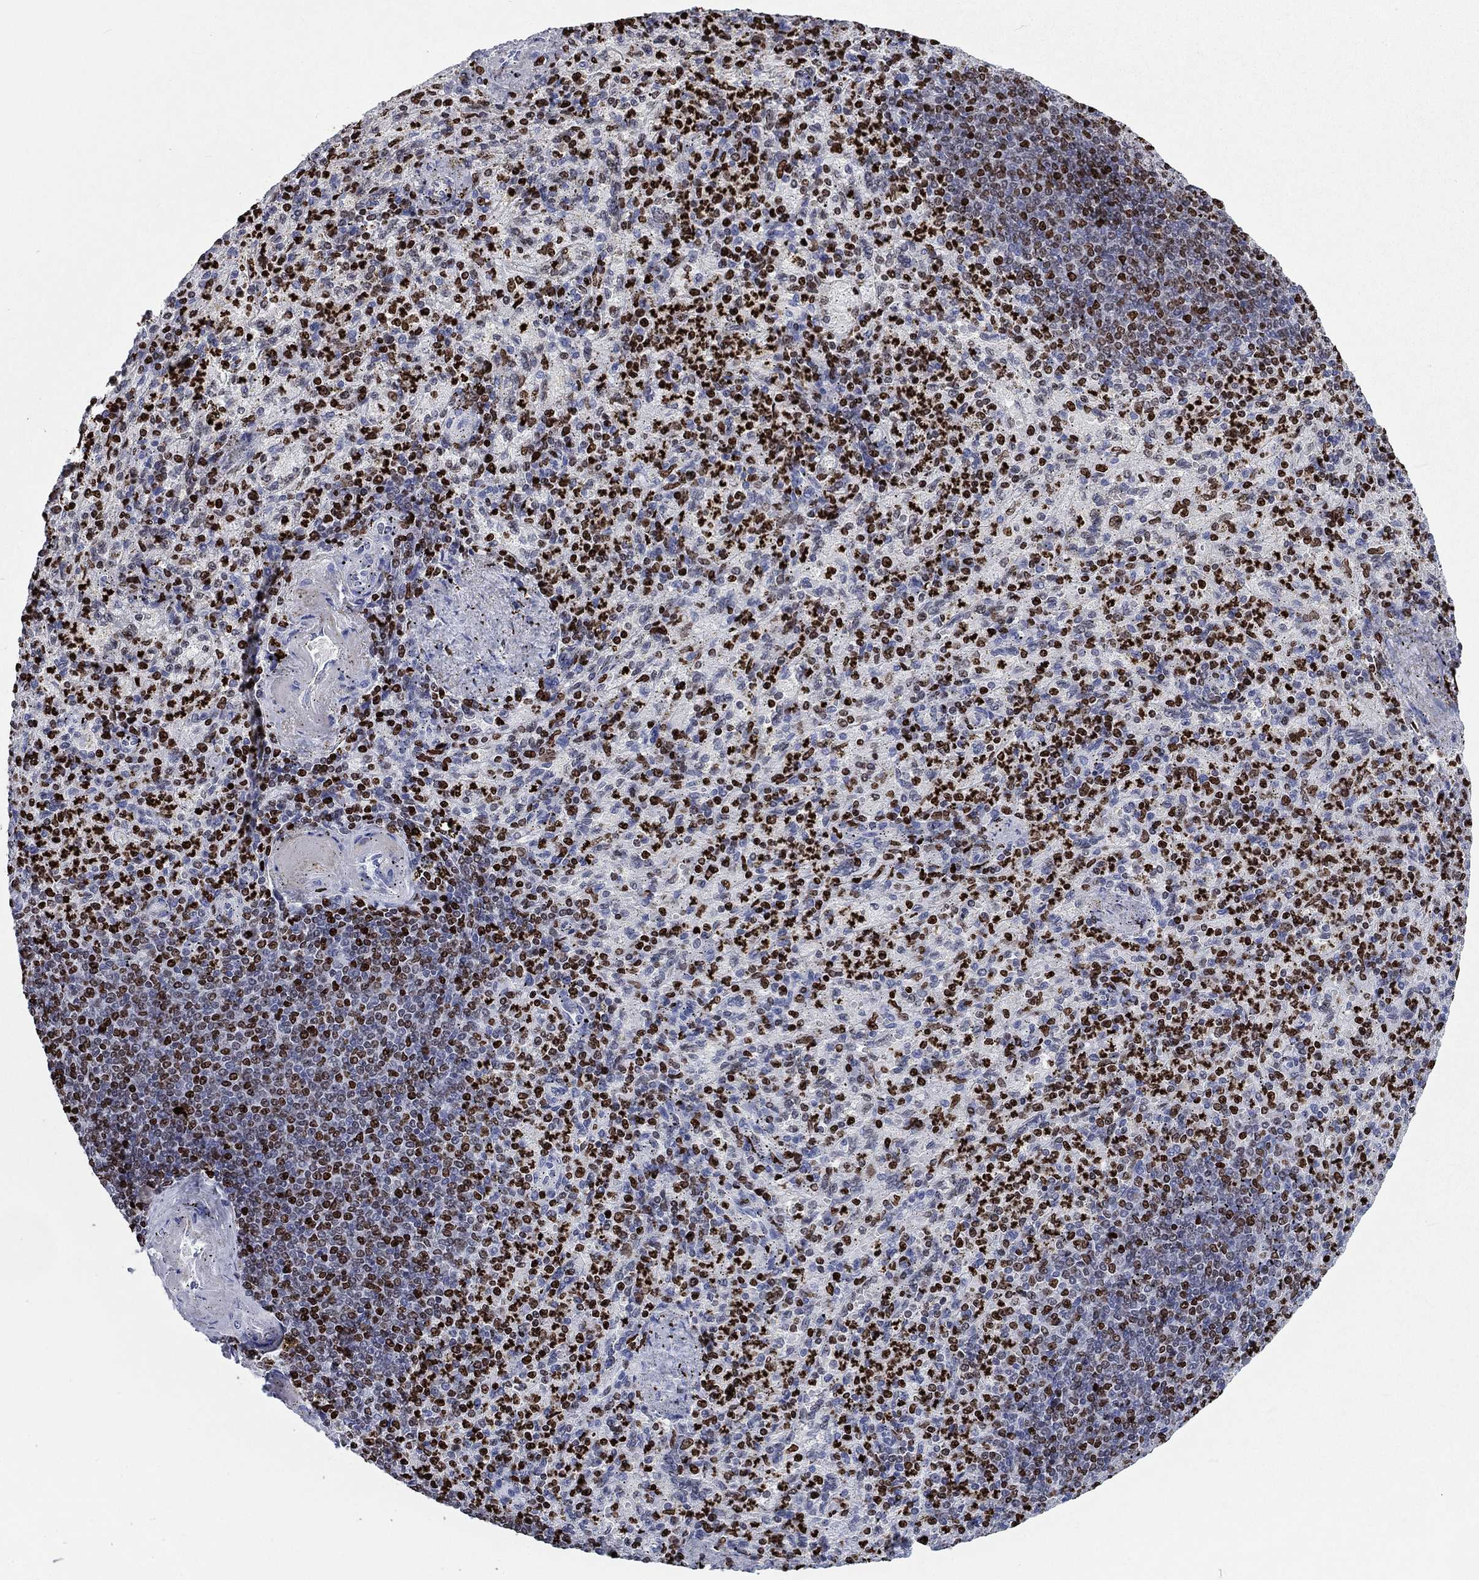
{"staining": {"intensity": "strong", "quantity": "25%-75%", "location": "nuclear"}, "tissue": "spleen", "cell_type": "Cells in red pulp", "image_type": "normal", "snomed": [{"axis": "morphology", "description": "Normal tissue, NOS"}, {"axis": "topography", "description": "Spleen"}], "caption": "Cells in red pulp demonstrate high levels of strong nuclear positivity in approximately 25%-75% of cells in unremarkable human spleen. The staining was performed using DAB (3,3'-diaminobenzidine) to visualize the protein expression in brown, while the nuclei were stained in blue with hematoxylin (Magnification: 20x).", "gene": "H1", "patient": {"sex": "female", "age": 74}}